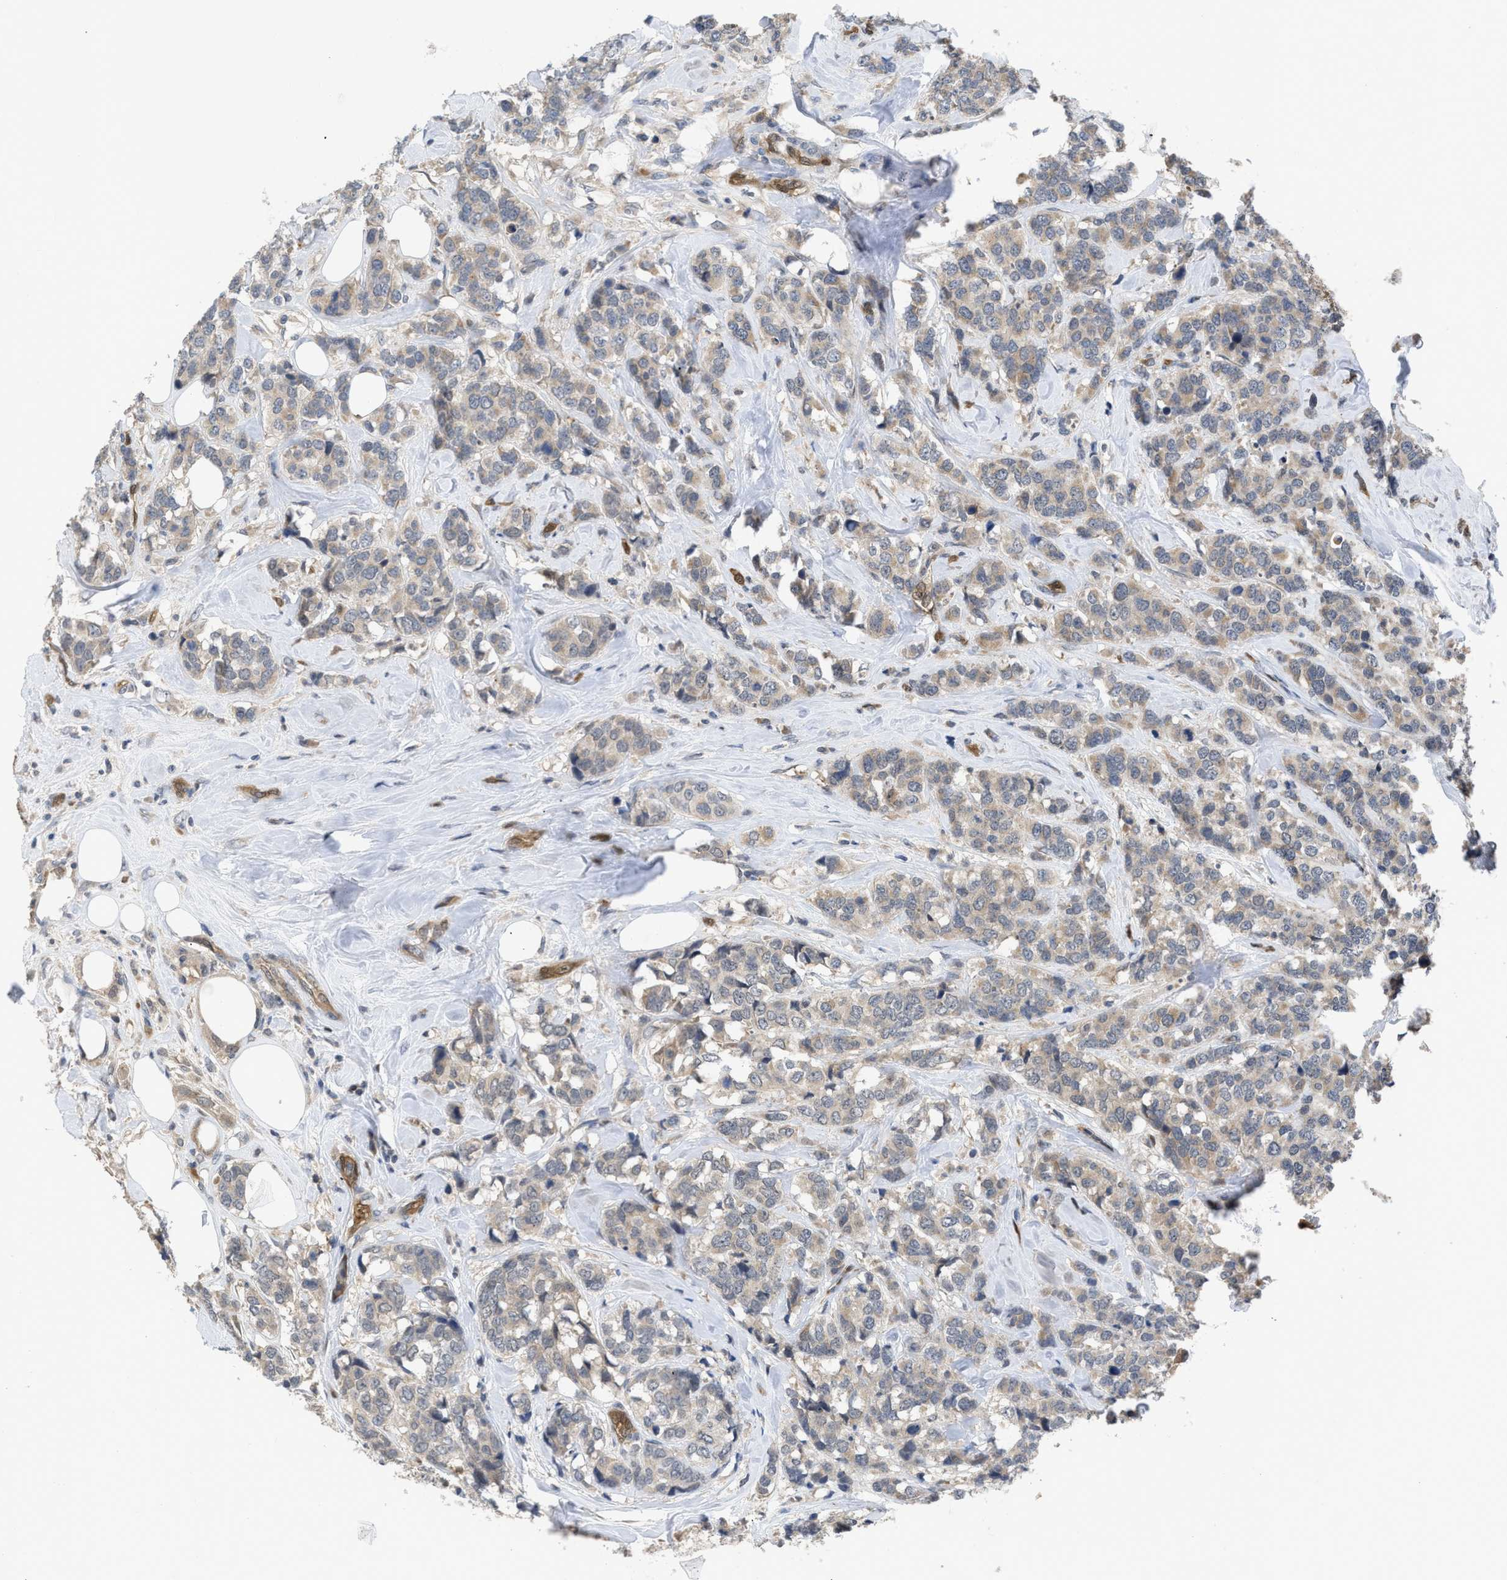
{"staining": {"intensity": "weak", "quantity": ">75%", "location": "cytoplasmic/membranous"}, "tissue": "breast cancer", "cell_type": "Tumor cells", "image_type": "cancer", "snomed": [{"axis": "morphology", "description": "Lobular carcinoma"}, {"axis": "topography", "description": "Breast"}], "caption": "IHC of breast lobular carcinoma exhibits low levels of weak cytoplasmic/membranous expression in about >75% of tumor cells.", "gene": "LDAF1", "patient": {"sex": "female", "age": 59}}